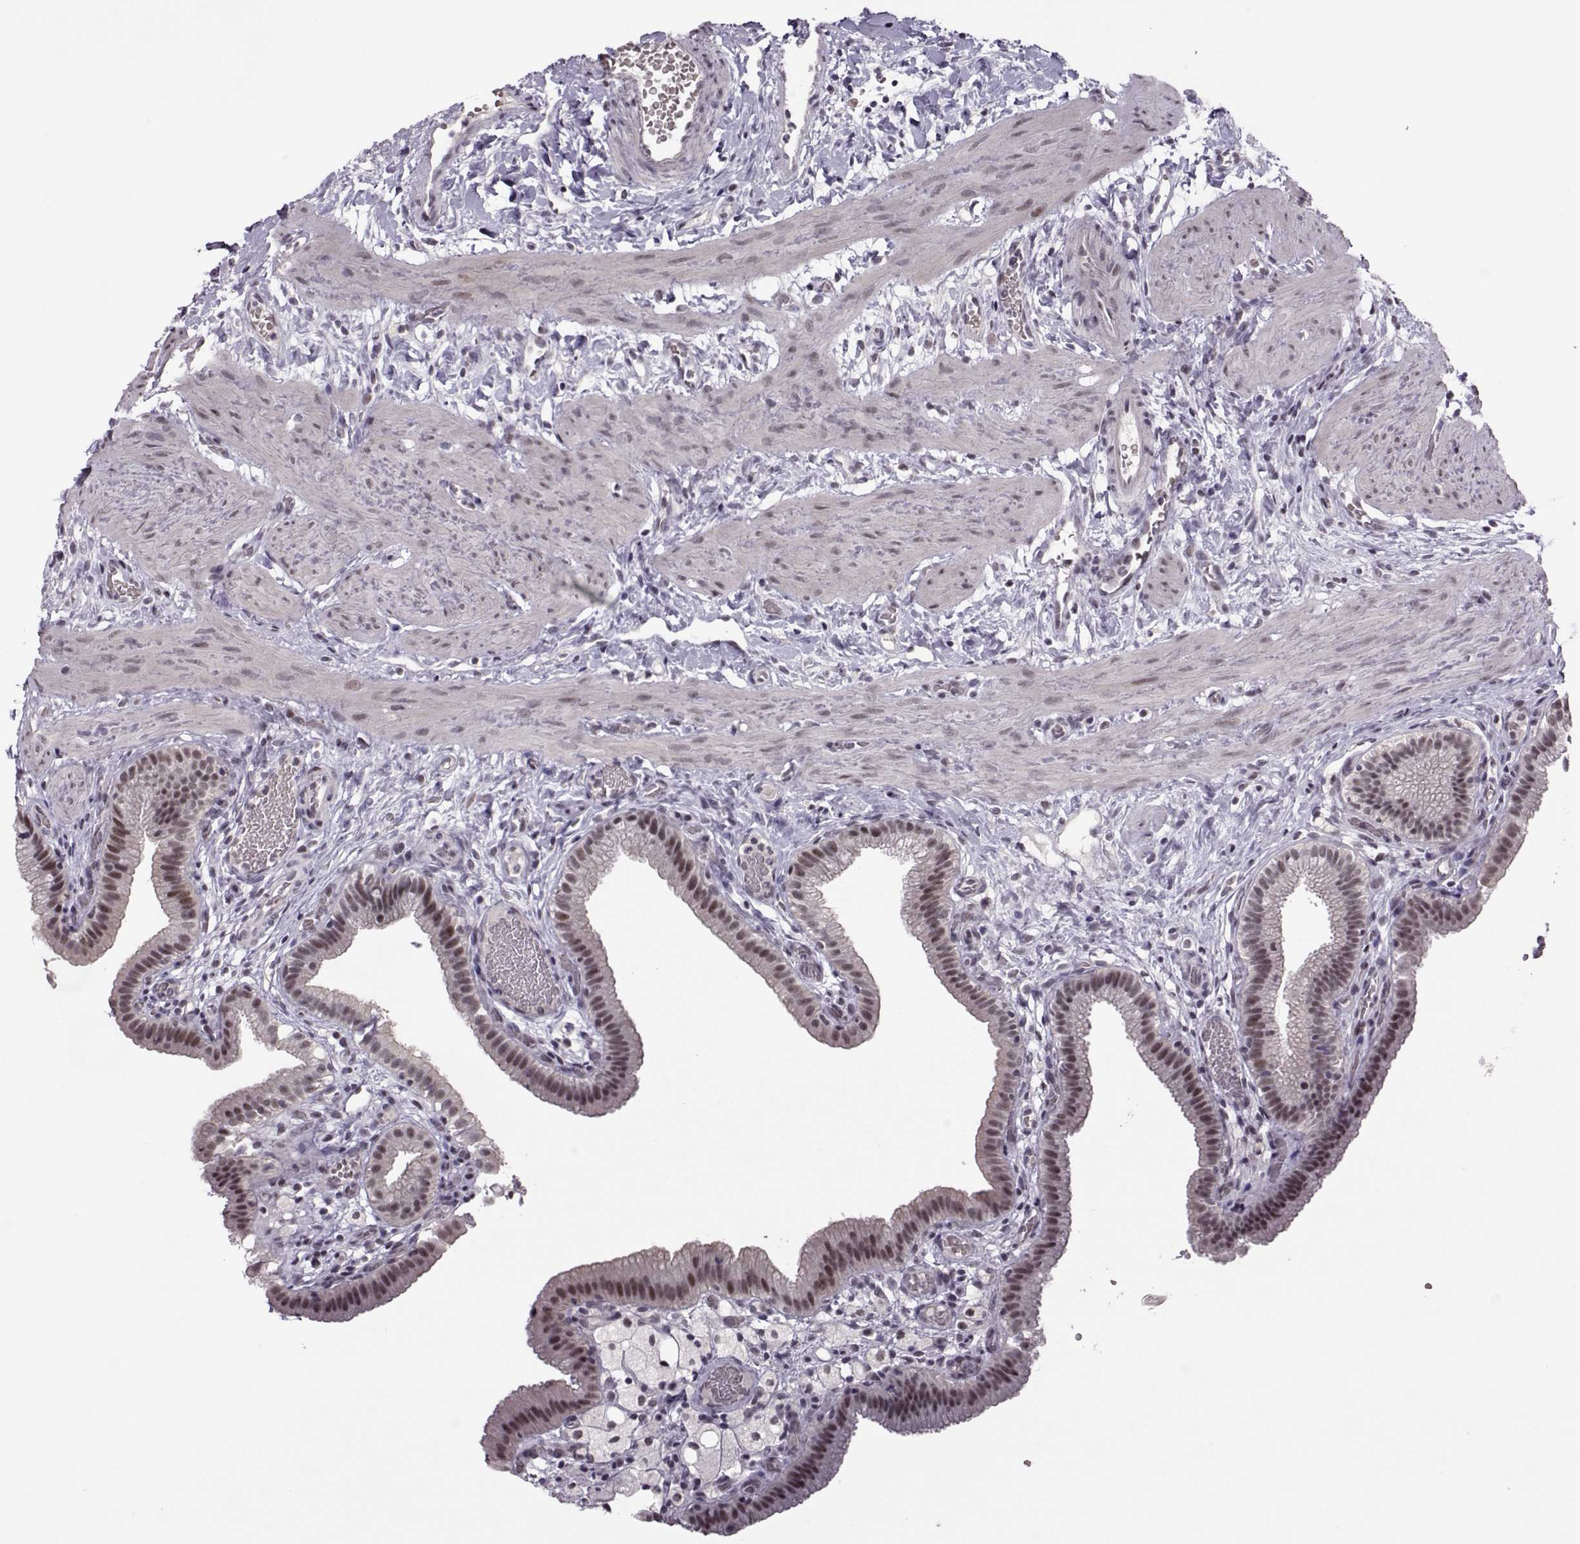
{"staining": {"intensity": "weak", "quantity": ">75%", "location": "nuclear"}, "tissue": "gallbladder", "cell_type": "Glandular cells", "image_type": "normal", "snomed": [{"axis": "morphology", "description": "Normal tissue, NOS"}, {"axis": "topography", "description": "Gallbladder"}], "caption": "A low amount of weak nuclear positivity is appreciated in about >75% of glandular cells in benign gallbladder. (DAB = brown stain, brightfield microscopy at high magnification).", "gene": "LIN28A", "patient": {"sex": "female", "age": 24}}